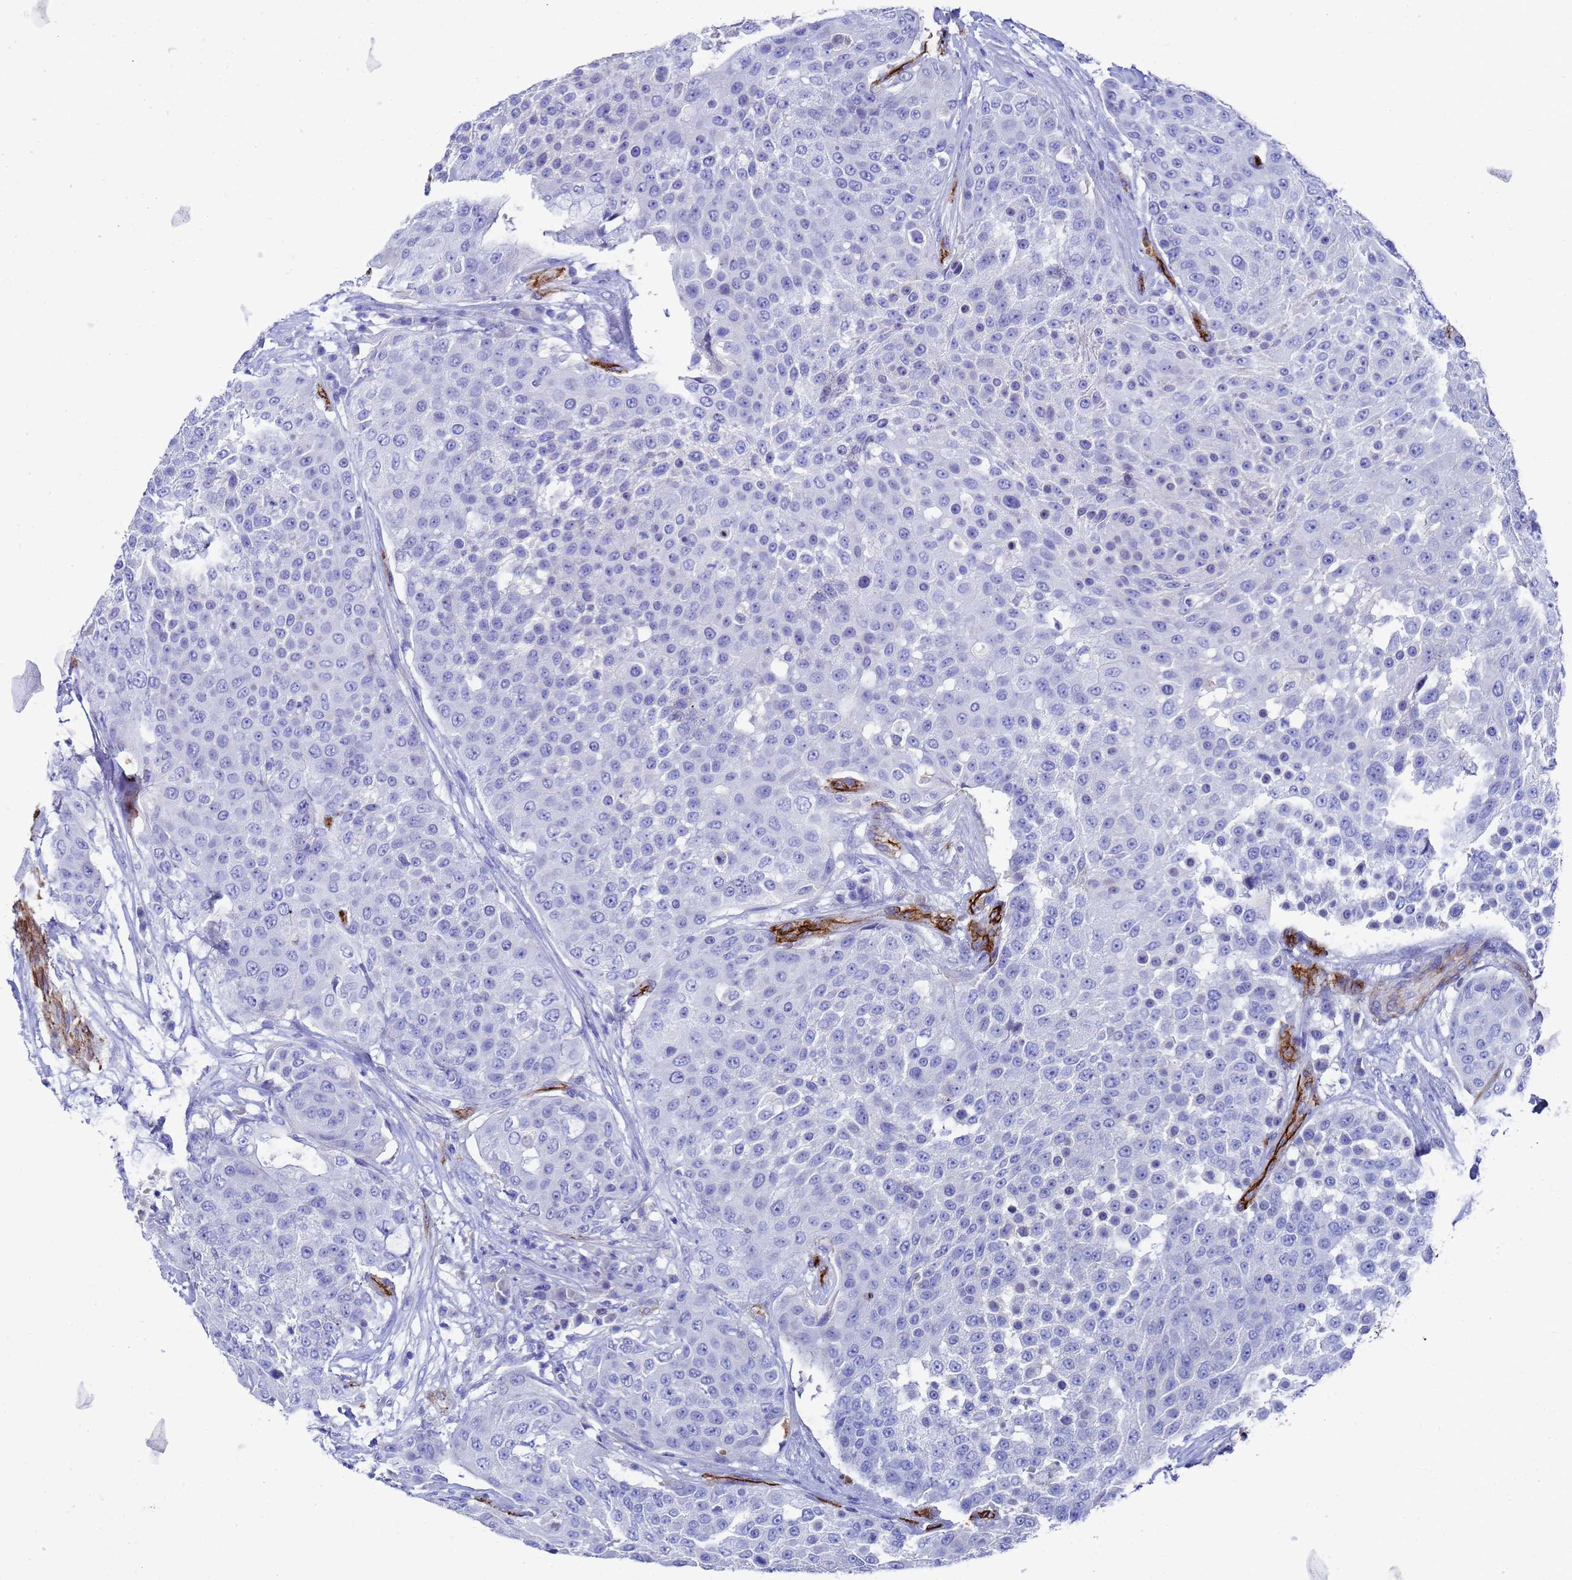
{"staining": {"intensity": "negative", "quantity": "none", "location": "none"}, "tissue": "urothelial cancer", "cell_type": "Tumor cells", "image_type": "cancer", "snomed": [{"axis": "morphology", "description": "Urothelial carcinoma, High grade"}, {"axis": "topography", "description": "Urinary bladder"}], "caption": "Urothelial cancer was stained to show a protein in brown. There is no significant positivity in tumor cells.", "gene": "ADIPOQ", "patient": {"sex": "female", "age": 63}}